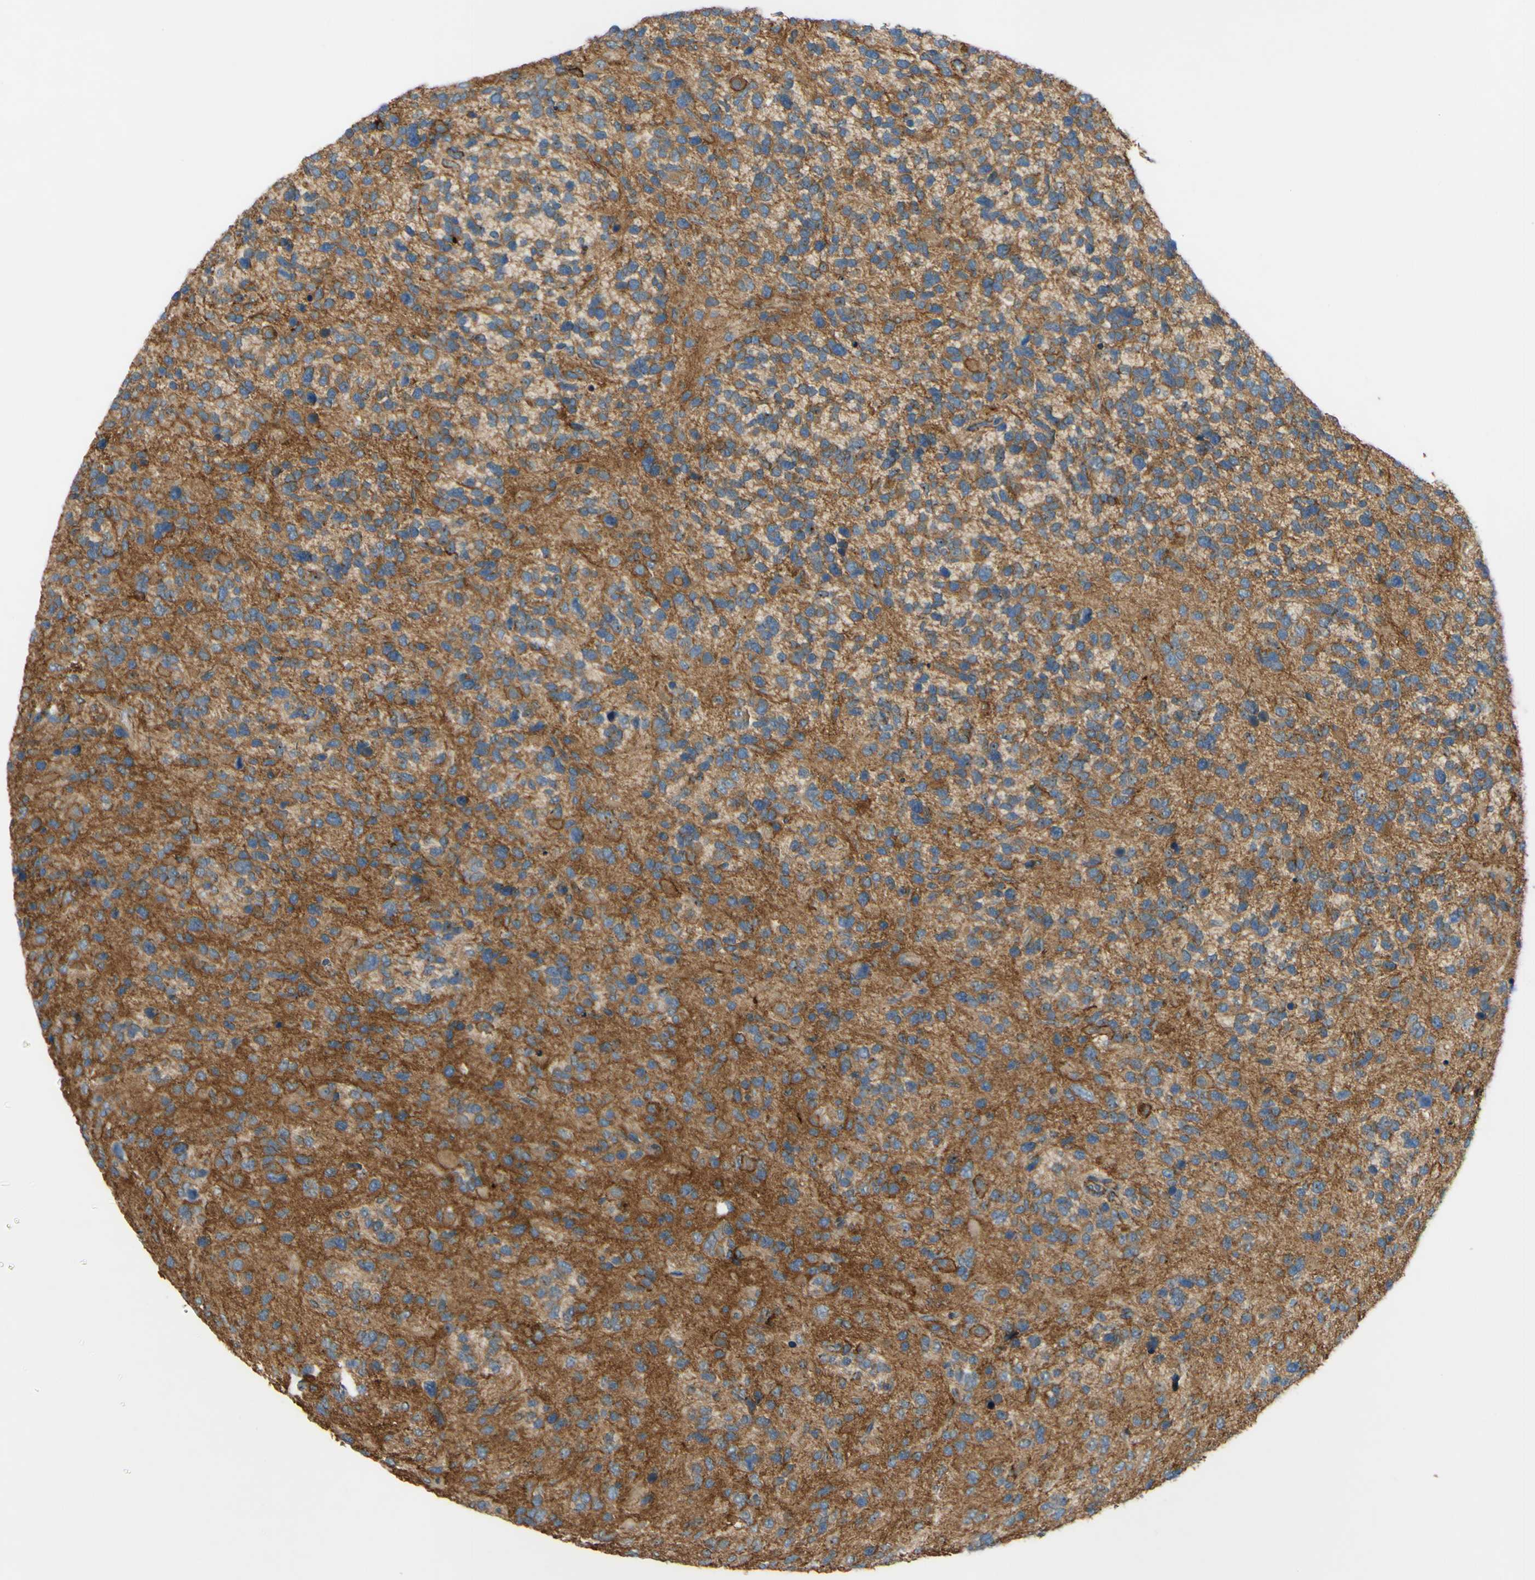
{"staining": {"intensity": "weak", "quantity": ">75%", "location": "cytoplasmic/membranous"}, "tissue": "glioma", "cell_type": "Tumor cells", "image_type": "cancer", "snomed": [{"axis": "morphology", "description": "Glioma, malignant, High grade"}, {"axis": "topography", "description": "Brain"}], "caption": "DAB (3,3'-diaminobenzidine) immunohistochemical staining of human malignant glioma (high-grade) demonstrates weak cytoplasmic/membranous protein staining in approximately >75% of tumor cells. (IHC, brightfield microscopy, high magnification).", "gene": "POR", "patient": {"sex": "female", "age": 58}}